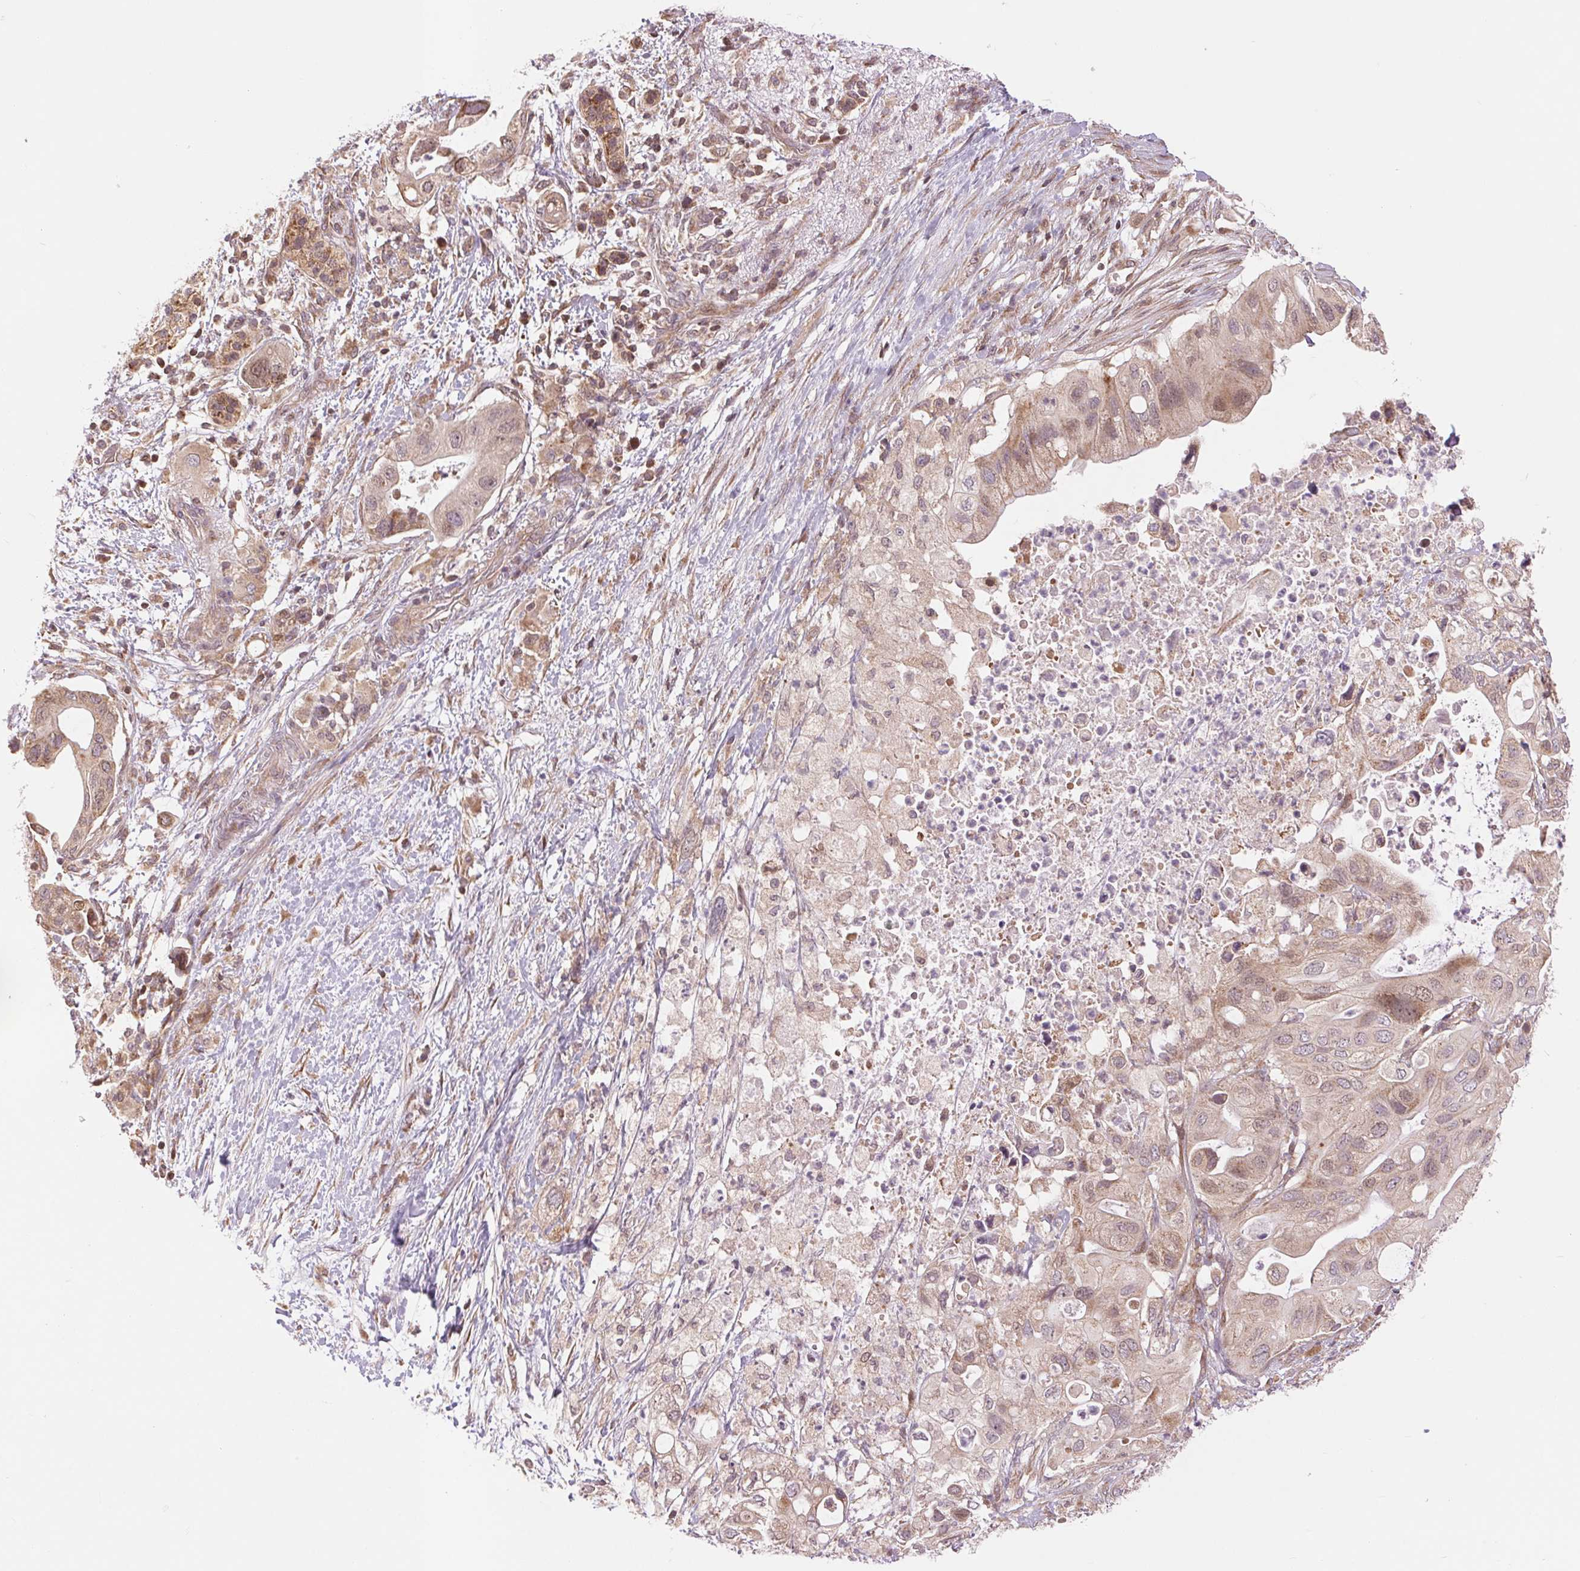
{"staining": {"intensity": "weak", "quantity": "25%-75%", "location": "cytoplasmic/membranous"}, "tissue": "pancreatic cancer", "cell_type": "Tumor cells", "image_type": "cancer", "snomed": [{"axis": "morphology", "description": "Adenocarcinoma, NOS"}, {"axis": "topography", "description": "Pancreas"}], "caption": "Tumor cells show low levels of weak cytoplasmic/membranous expression in approximately 25%-75% of cells in pancreatic cancer. The staining was performed using DAB to visualize the protein expression in brown, while the nuclei were stained in blue with hematoxylin (Magnification: 20x).", "gene": "BTF3L4", "patient": {"sex": "female", "age": 72}}